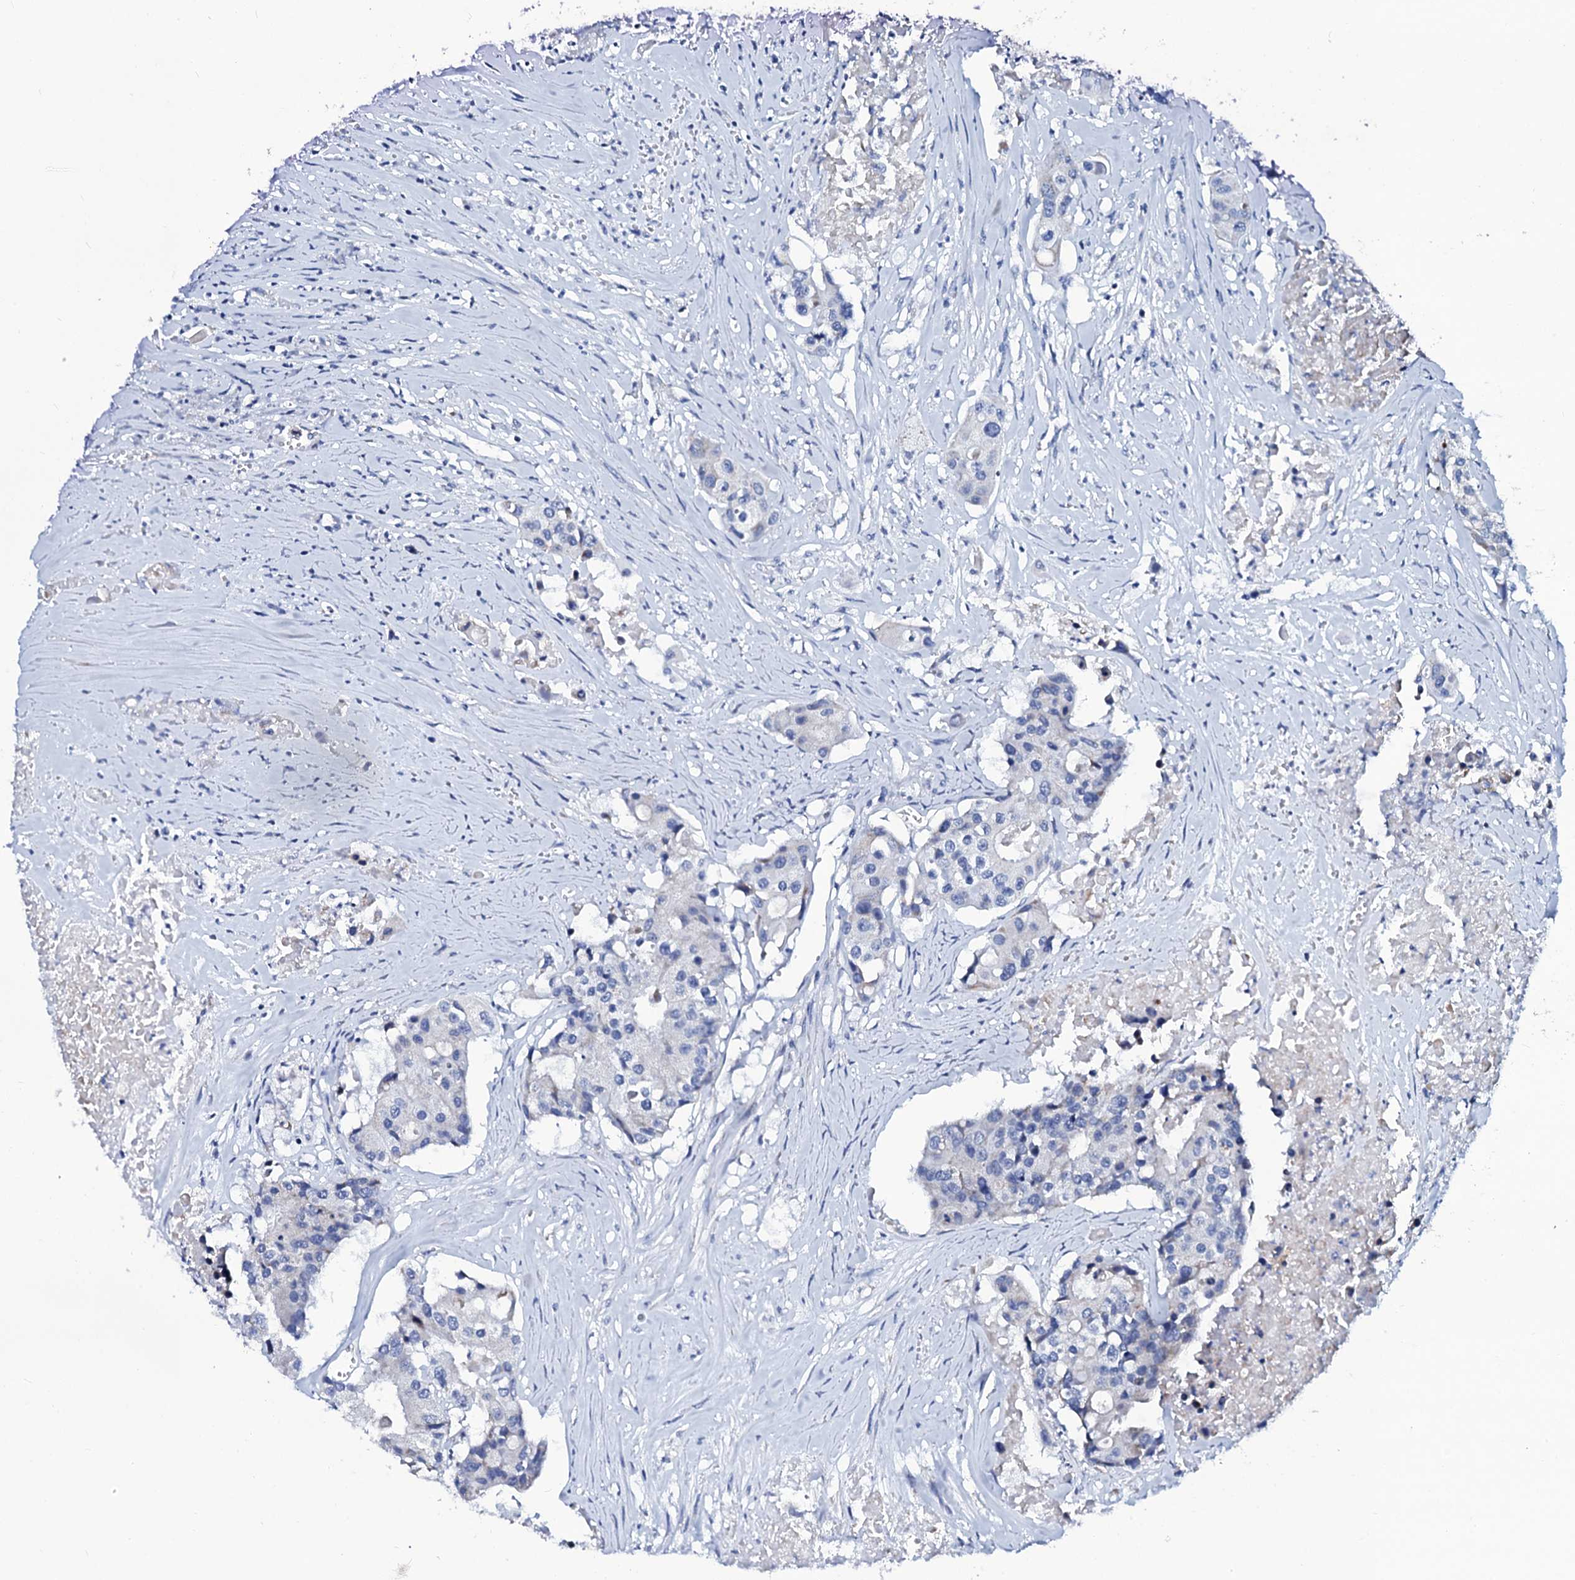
{"staining": {"intensity": "negative", "quantity": "none", "location": "none"}, "tissue": "colorectal cancer", "cell_type": "Tumor cells", "image_type": "cancer", "snomed": [{"axis": "morphology", "description": "Adenocarcinoma, NOS"}, {"axis": "topography", "description": "Colon"}], "caption": "Adenocarcinoma (colorectal) was stained to show a protein in brown. There is no significant staining in tumor cells. Brightfield microscopy of immunohistochemistry (IHC) stained with DAB (3,3'-diaminobenzidine) (brown) and hematoxylin (blue), captured at high magnification.", "gene": "SLC37A4", "patient": {"sex": "male", "age": 77}}